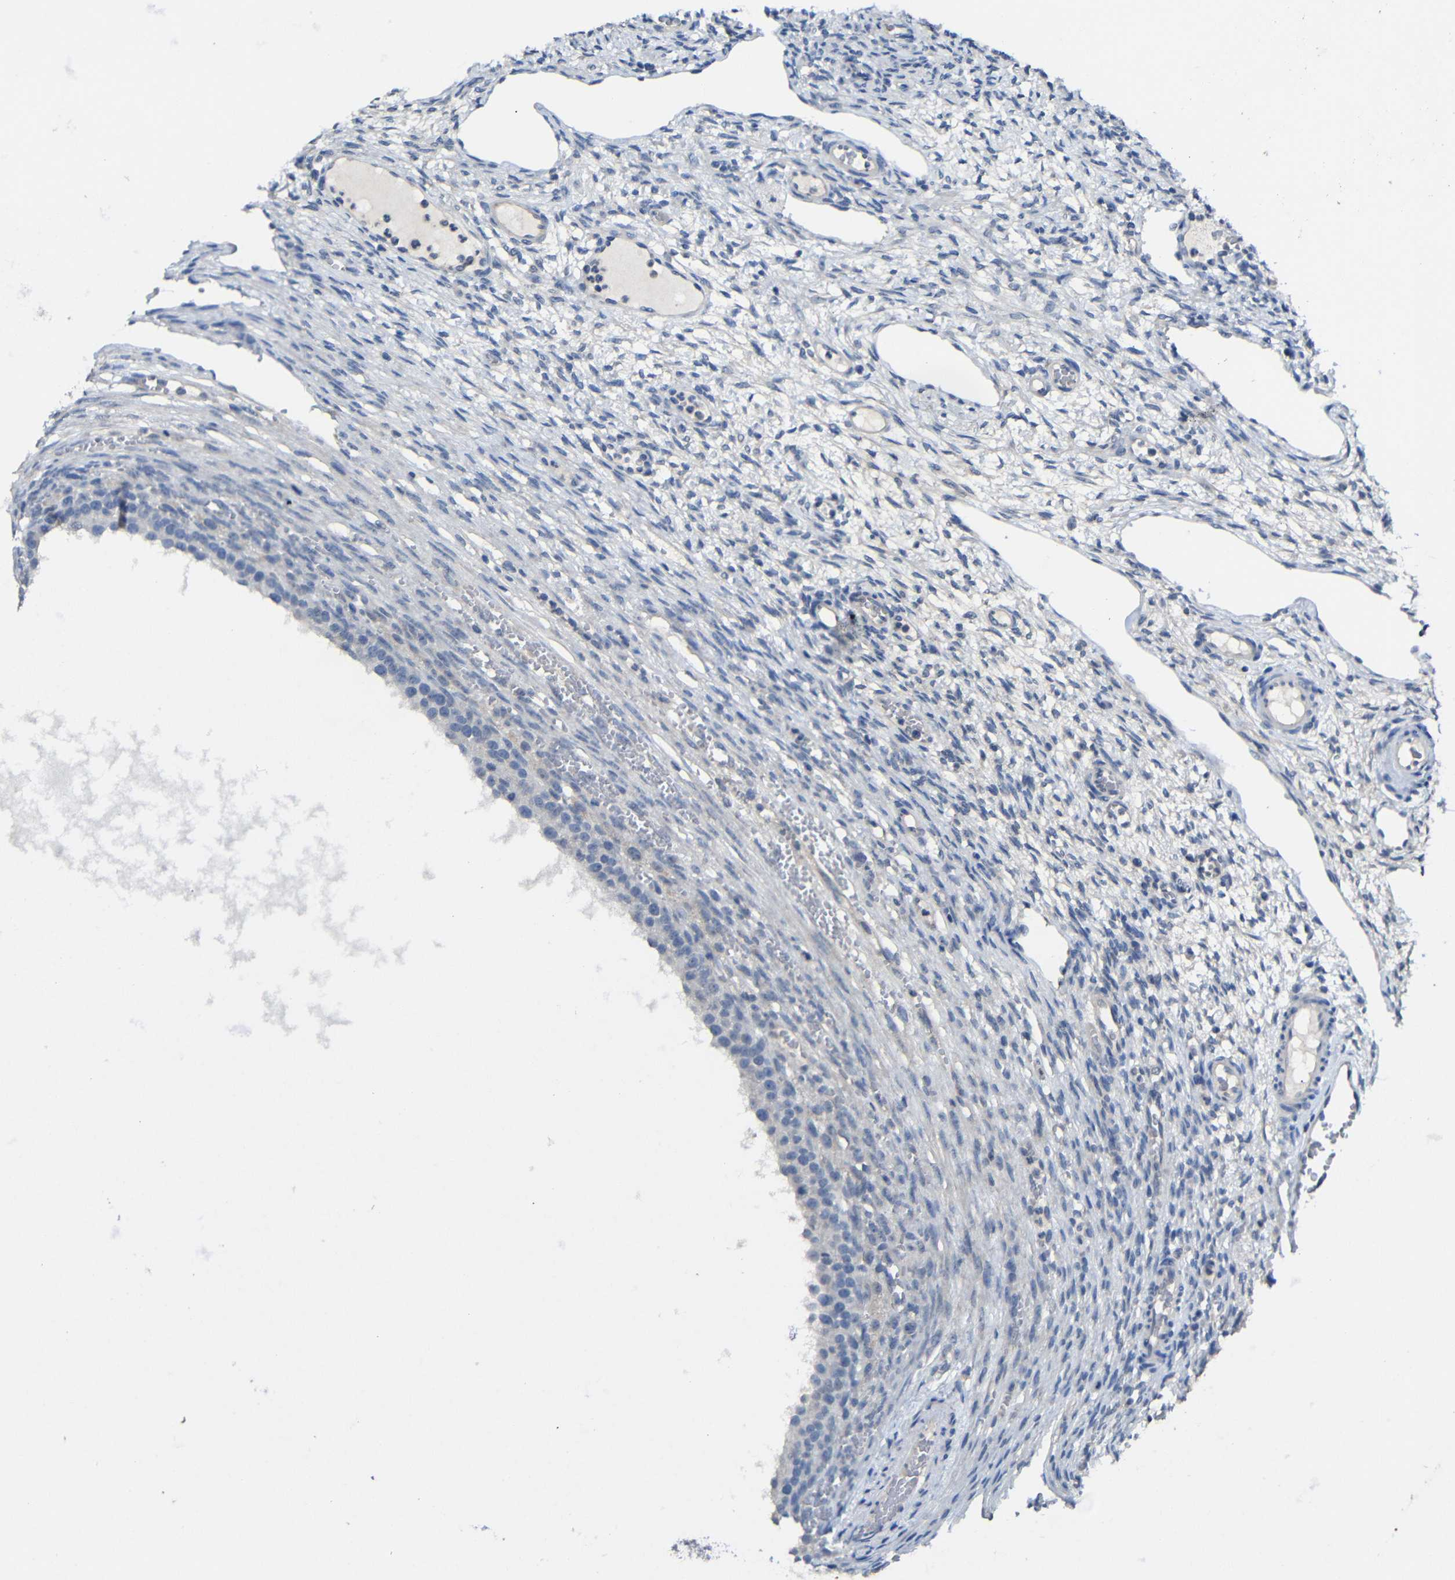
{"staining": {"intensity": "negative", "quantity": "none", "location": "none"}, "tissue": "ovary", "cell_type": "Ovarian stroma cells", "image_type": "normal", "snomed": [{"axis": "morphology", "description": "Normal tissue, NOS"}, {"axis": "topography", "description": "Ovary"}], "caption": "Ovarian stroma cells show no significant protein expression in normal ovary. (DAB (3,3'-diaminobenzidine) immunohistochemistry (IHC), high magnification).", "gene": "HNF1A", "patient": {"sex": "female", "age": 33}}